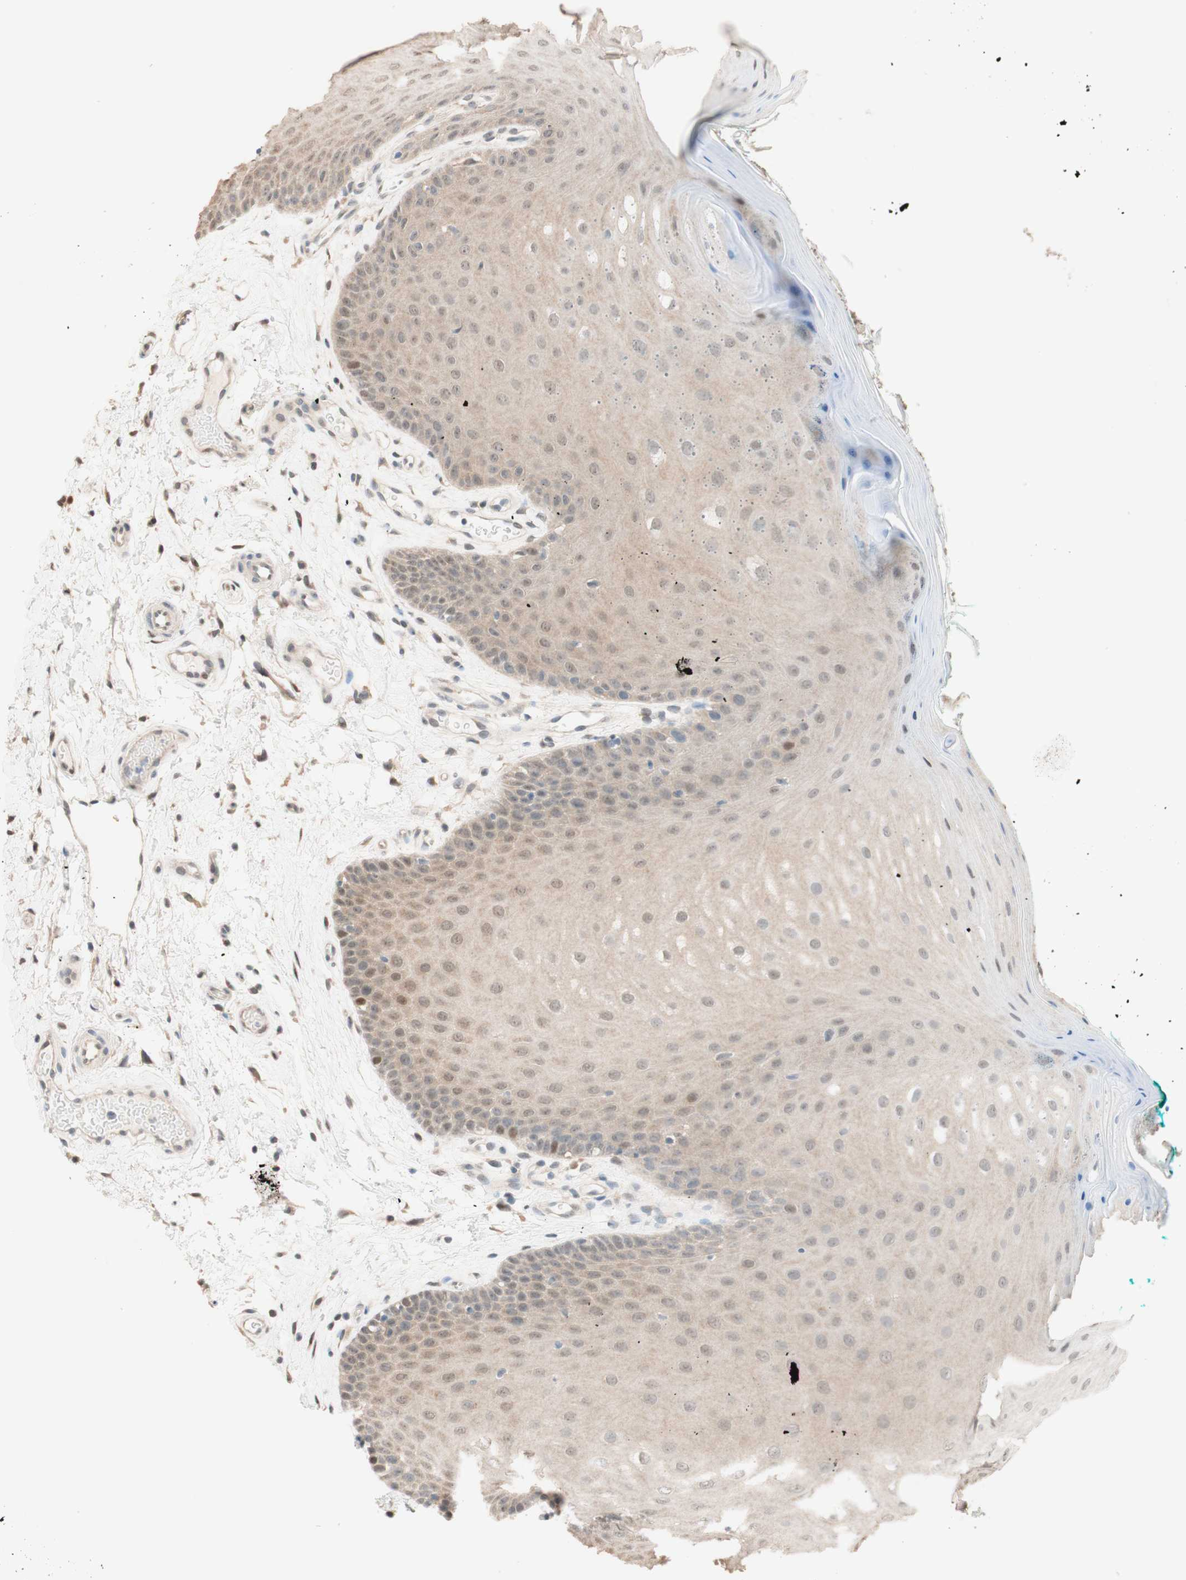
{"staining": {"intensity": "strong", "quantity": "<25%", "location": "cytoplasmic/membranous"}, "tissue": "oral mucosa", "cell_type": "Squamous epithelial cells", "image_type": "normal", "snomed": [{"axis": "morphology", "description": "Normal tissue, NOS"}, {"axis": "topography", "description": "Skeletal muscle"}, {"axis": "topography", "description": "Oral tissue"}], "caption": "The image exhibits staining of benign oral mucosa, revealing strong cytoplasmic/membranous protein staining (brown color) within squamous epithelial cells.", "gene": "CCNC", "patient": {"sex": "male", "age": 58}}